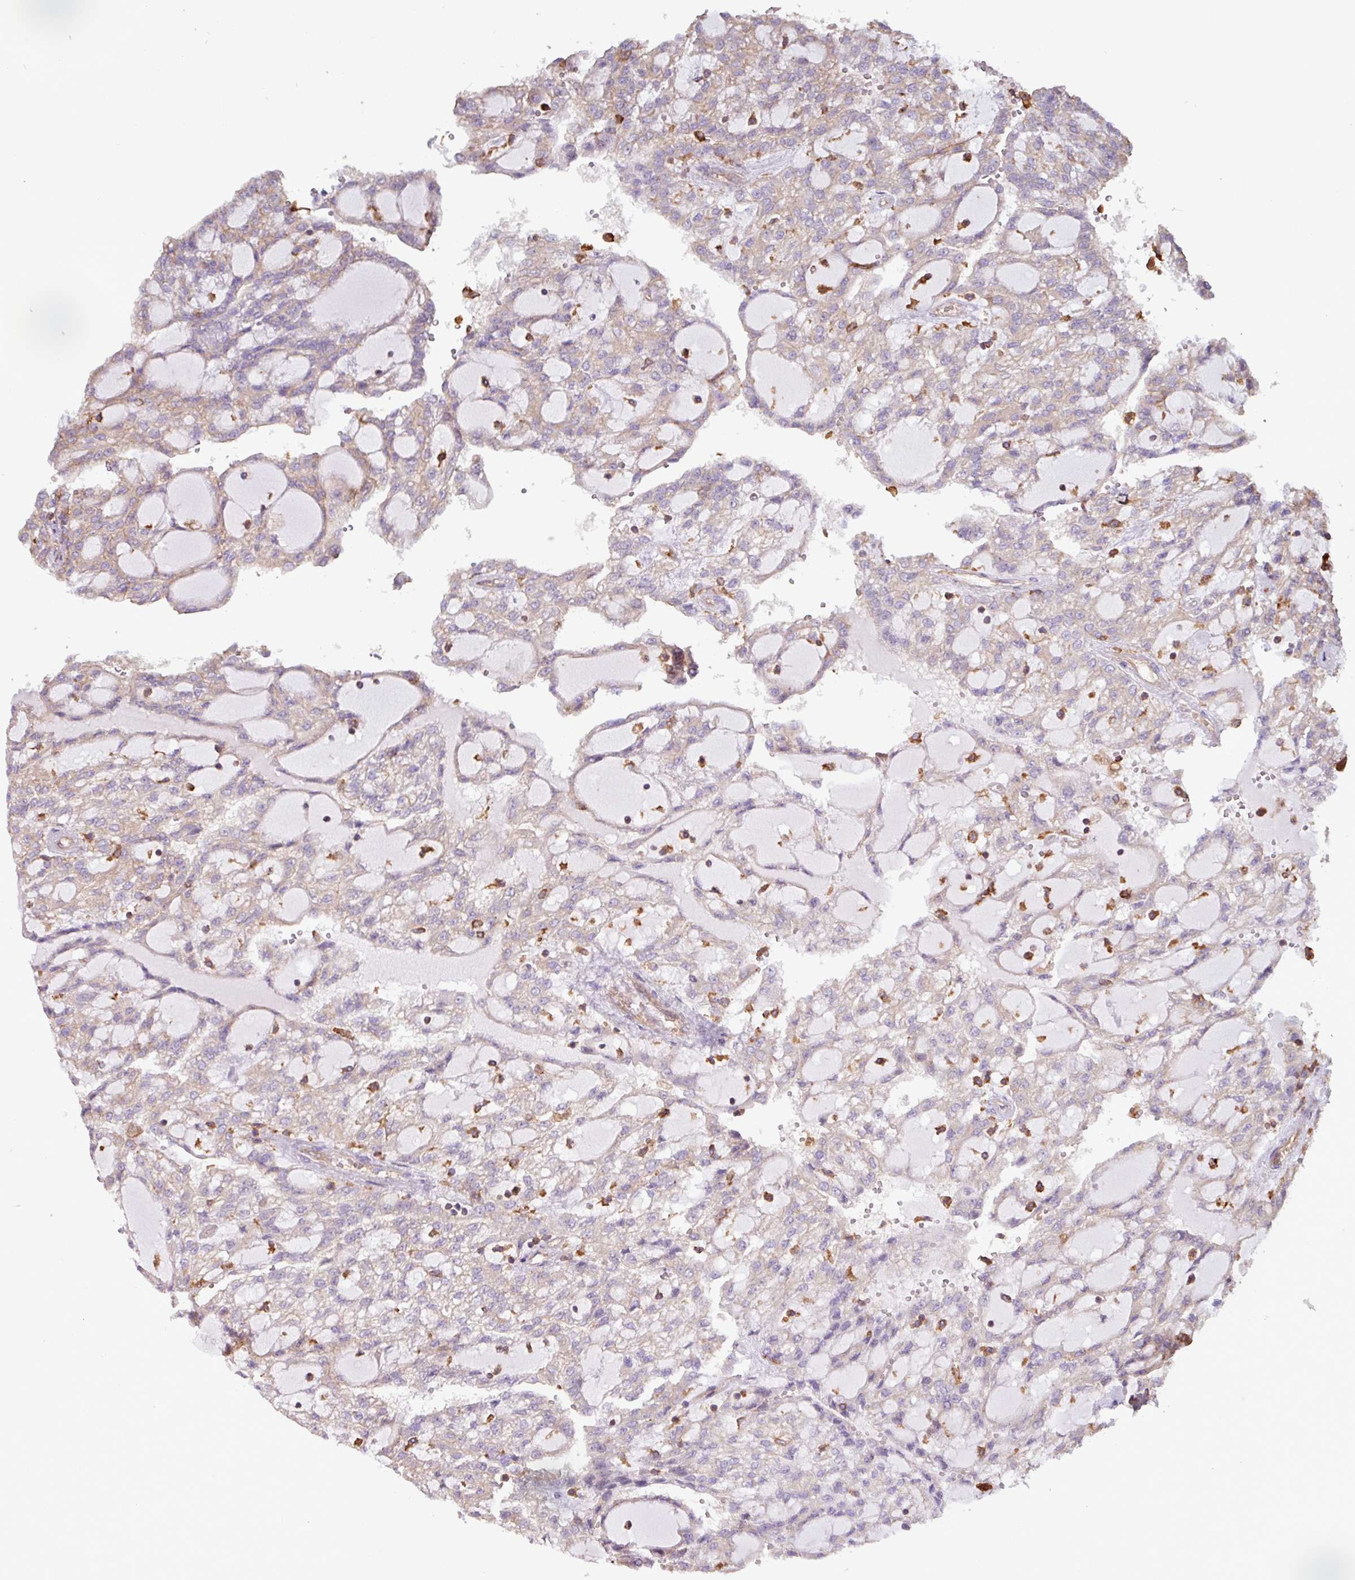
{"staining": {"intensity": "weak", "quantity": "<25%", "location": "cytoplasmic/membranous"}, "tissue": "renal cancer", "cell_type": "Tumor cells", "image_type": "cancer", "snomed": [{"axis": "morphology", "description": "Adenocarcinoma, NOS"}, {"axis": "topography", "description": "Kidney"}], "caption": "Renal cancer was stained to show a protein in brown. There is no significant positivity in tumor cells. Brightfield microscopy of immunohistochemistry stained with DAB (brown) and hematoxylin (blue), captured at high magnification.", "gene": "ACTR3", "patient": {"sex": "male", "age": 63}}